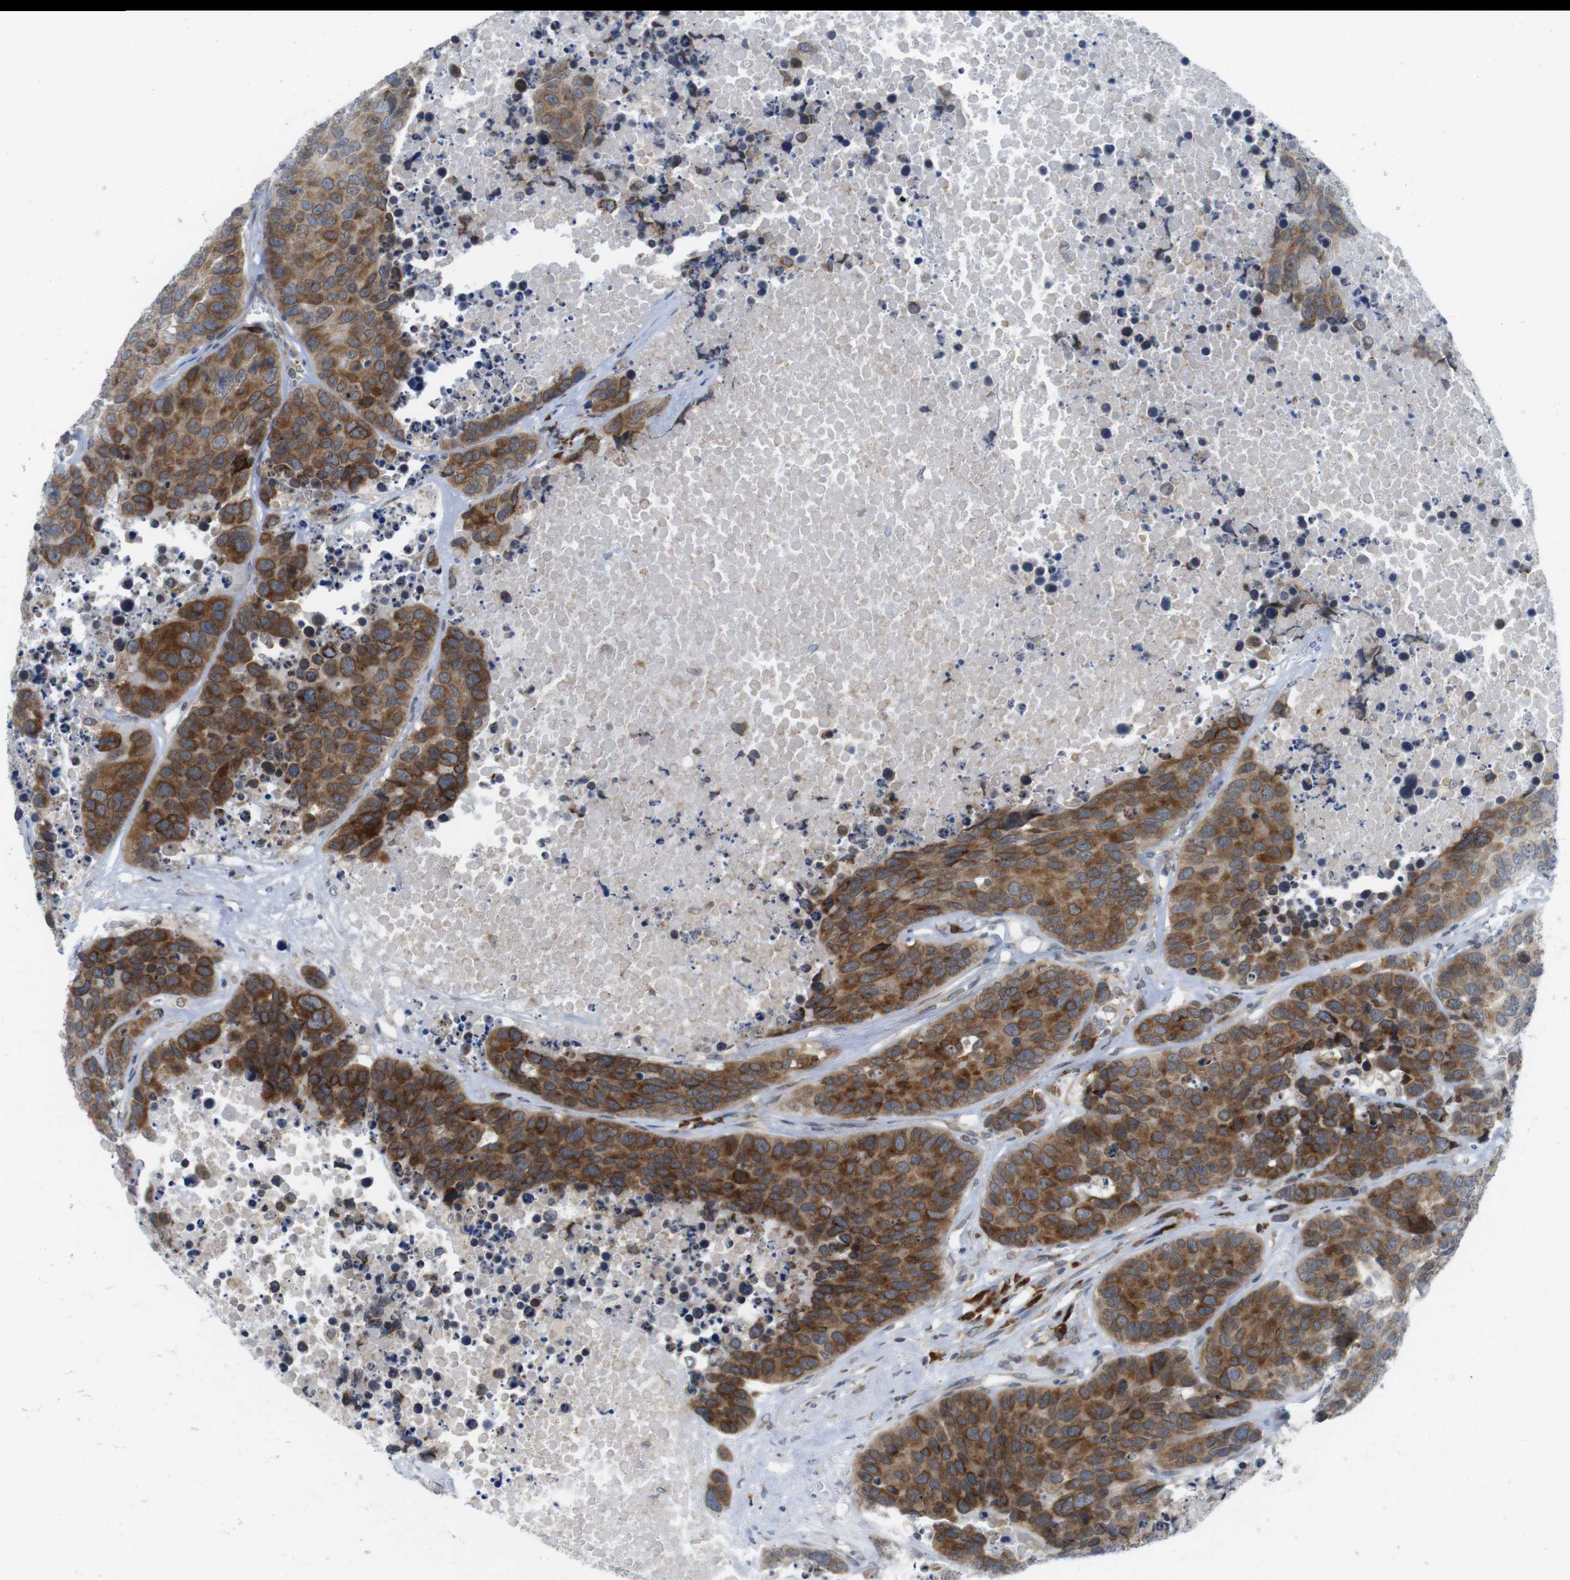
{"staining": {"intensity": "strong", "quantity": ">75%", "location": "cytoplasmic/membranous"}, "tissue": "carcinoid", "cell_type": "Tumor cells", "image_type": "cancer", "snomed": [{"axis": "morphology", "description": "Carcinoid, malignant, NOS"}, {"axis": "topography", "description": "Lung"}], "caption": "Immunohistochemistry (IHC) staining of carcinoid, which demonstrates high levels of strong cytoplasmic/membranous expression in approximately >75% of tumor cells indicating strong cytoplasmic/membranous protein expression. The staining was performed using DAB (3,3'-diaminobenzidine) (brown) for protein detection and nuclei were counterstained in hematoxylin (blue).", "gene": "ERGIC3", "patient": {"sex": "male", "age": 60}}